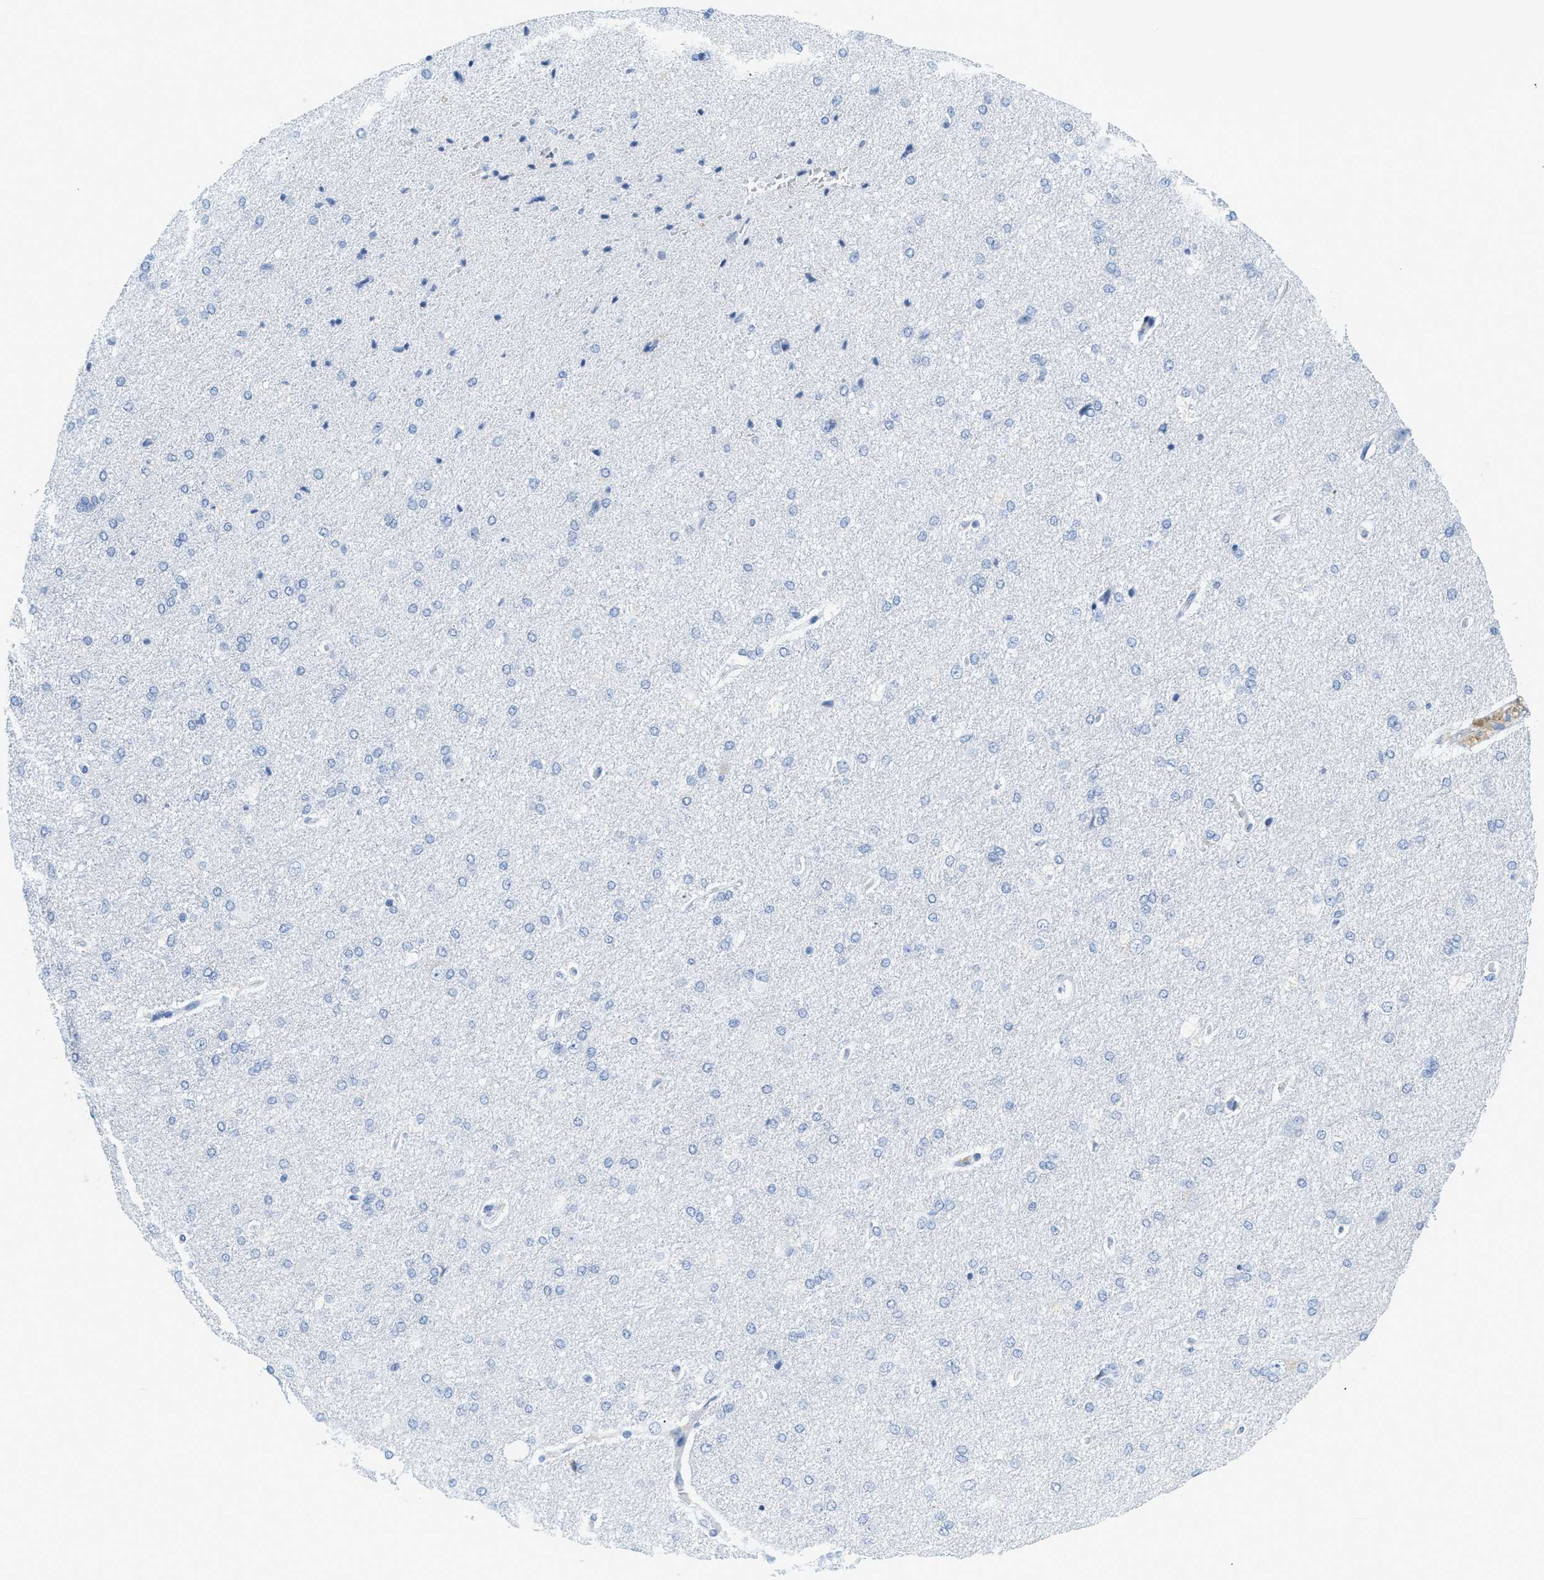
{"staining": {"intensity": "negative", "quantity": "none", "location": "none"}, "tissue": "cerebral cortex", "cell_type": "Endothelial cells", "image_type": "normal", "snomed": [{"axis": "morphology", "description": "Normal tissue, NOS"}, {"axis": "topography", "description": "Cerebral cortex"}], "caption": "Immunohistochemical staining of benign human cerebral cortex shows no significant staining in endothelial cells. The staining is performed using DAB (3,3'-diaminobenzidine) brown chromogen with nuclei counter-stained in using hematoxylin.", "gene": "LCN2", "patient": {"sex": "male", "age": 62}}